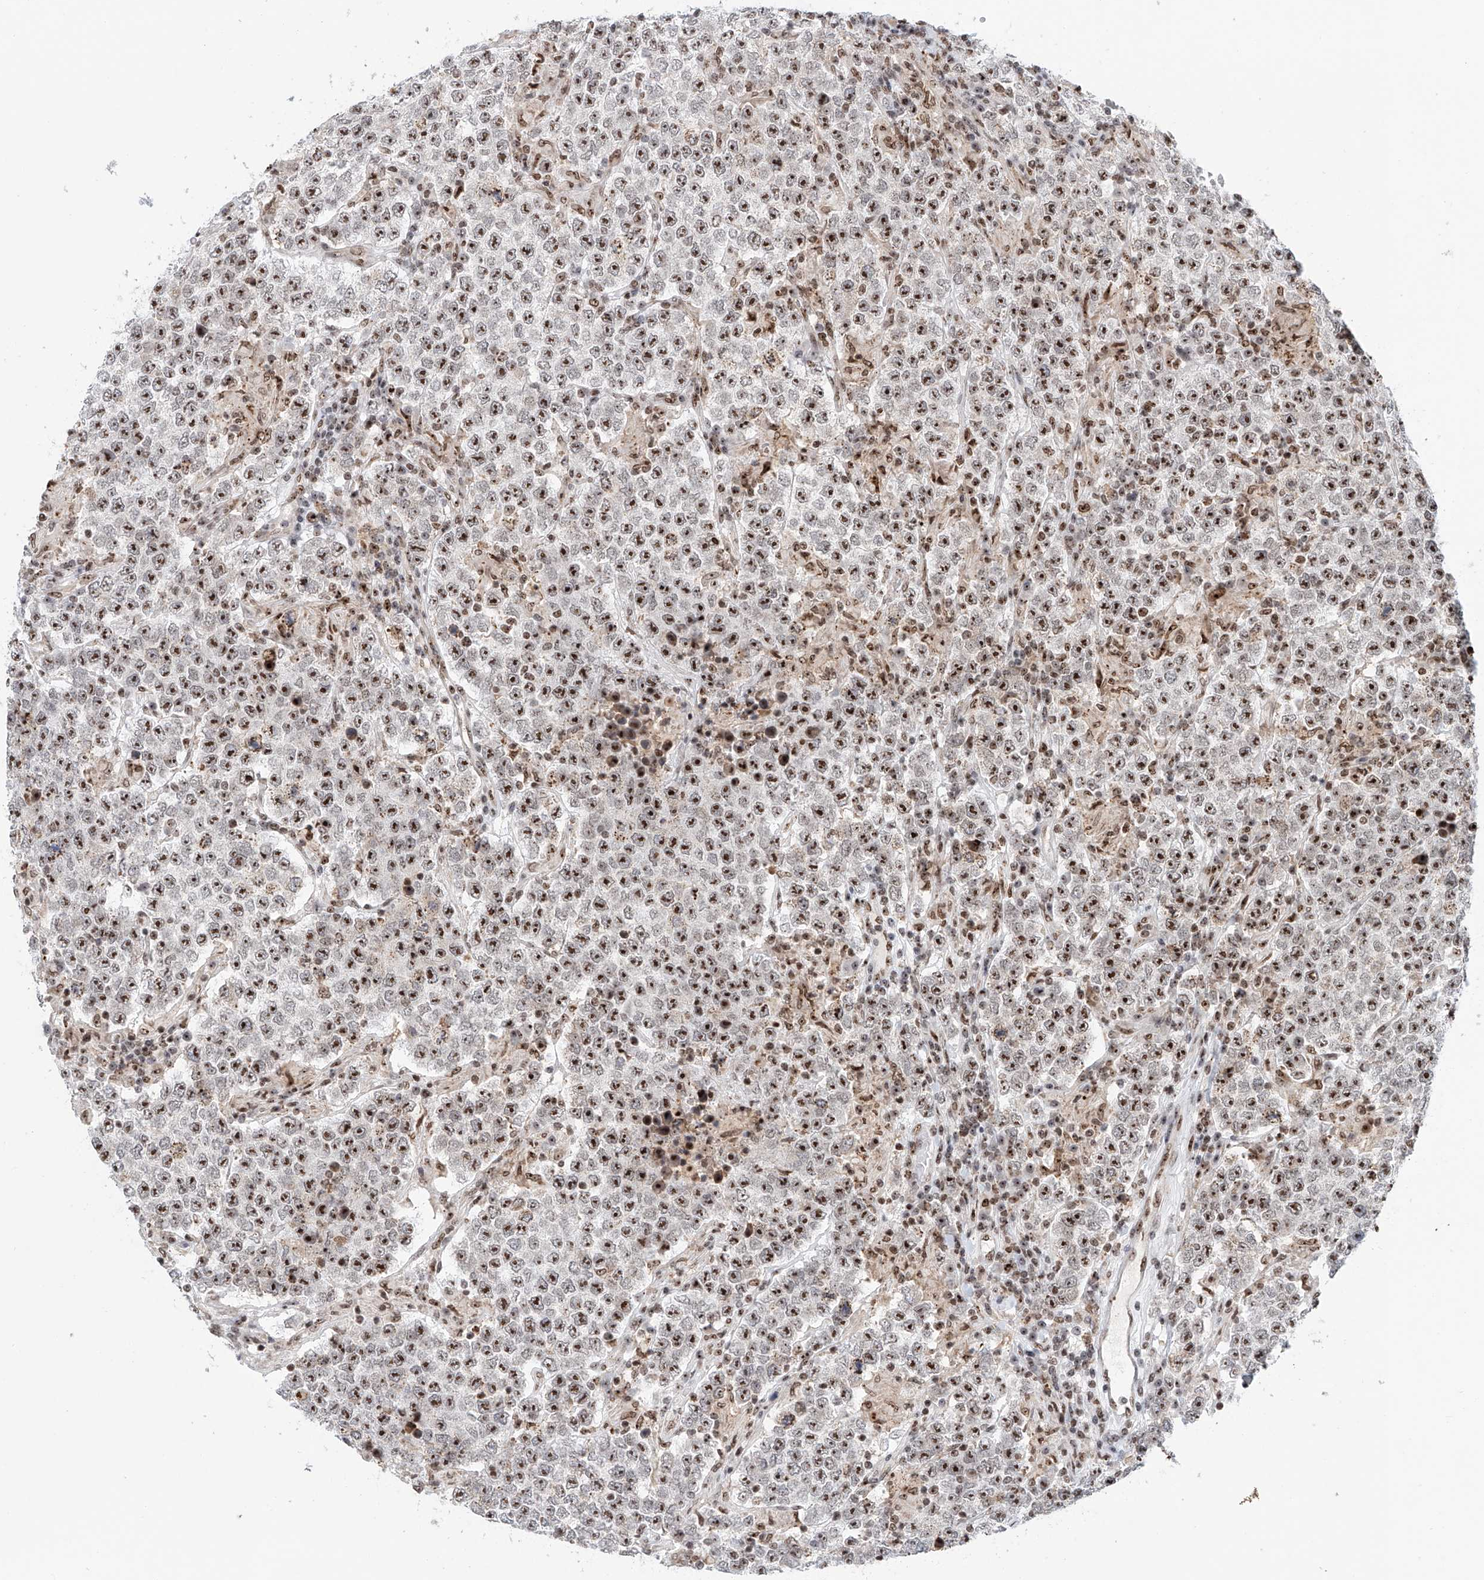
{"staining": {"intensity": "strong", "quantity": ">75%", "location": "nuclear"}, "tissue": "testis cancer", "cell_type": "Tumor cells", "image_type": "cancer", "snomed": [{"axis": "morphology", "description": "Normal tissue, NOS"}, {"axis": "morphology", "description": "Urothelial carcinoma, High grade"}, {"axis": "morphology", "description": "Seminoma, NOS"}, {"axis": "morphology", "description": "Carcinoma, Embryonal, NOS"}, {"axis": "topography", "description": "Urinary bladder"}, {"axis": "topography", "description": "Testis"}], "caption": "DAB immunohistochemical staining of human urothelial carcinoma (high-grade) (testis) exhibits strong nuclear protein staining in about >75% of tumor cells. The protein is shown in brown color, while the nuclei are stained blue.", "gene": "PRUNE2", "patient": {"sex": "male", "age": 41}}